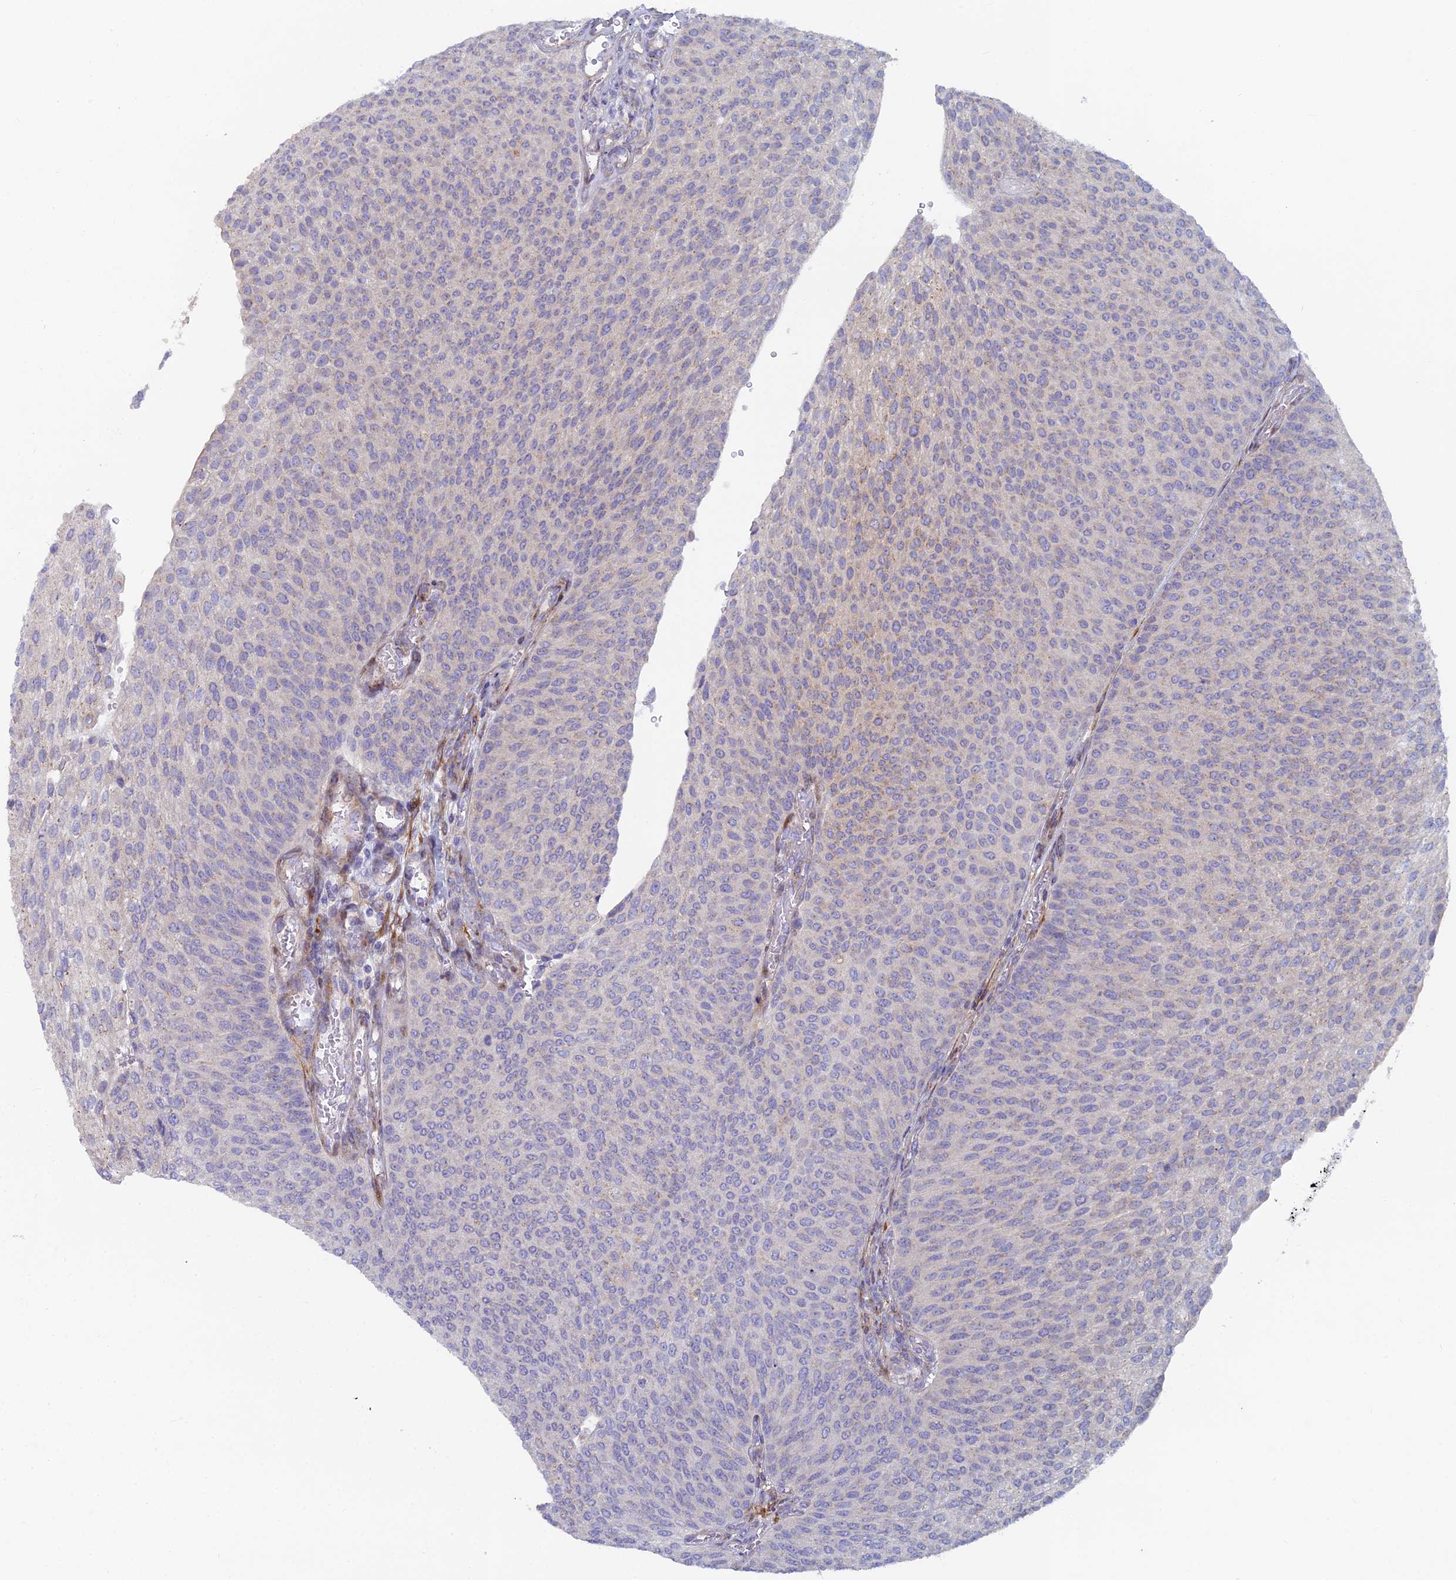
{"staining": {"intensity": "negative", "quantity": "none", "location": "none"}, "tissue": "urothelial cancer", "cell_type": "Tumor cells", "image_type": "cancer", "snomed": [{"axis": "morphology", "description": "Urothelial carcinoma, High grade"}, {"axis": "topography", "description": "Urinary bladder"}], "caption": "The histopathology image demonstrates no staining of tumor cells in urothelial cancer. The staining was performed using DAB (3,3'-diaminobenzidine) to visualize the protein expression in brown, while the nuclei were stained in blue with hematoxylin (Magnification: 20x).", "gene": "B9D2", "patient": {"sex": "female", "age": 79}}